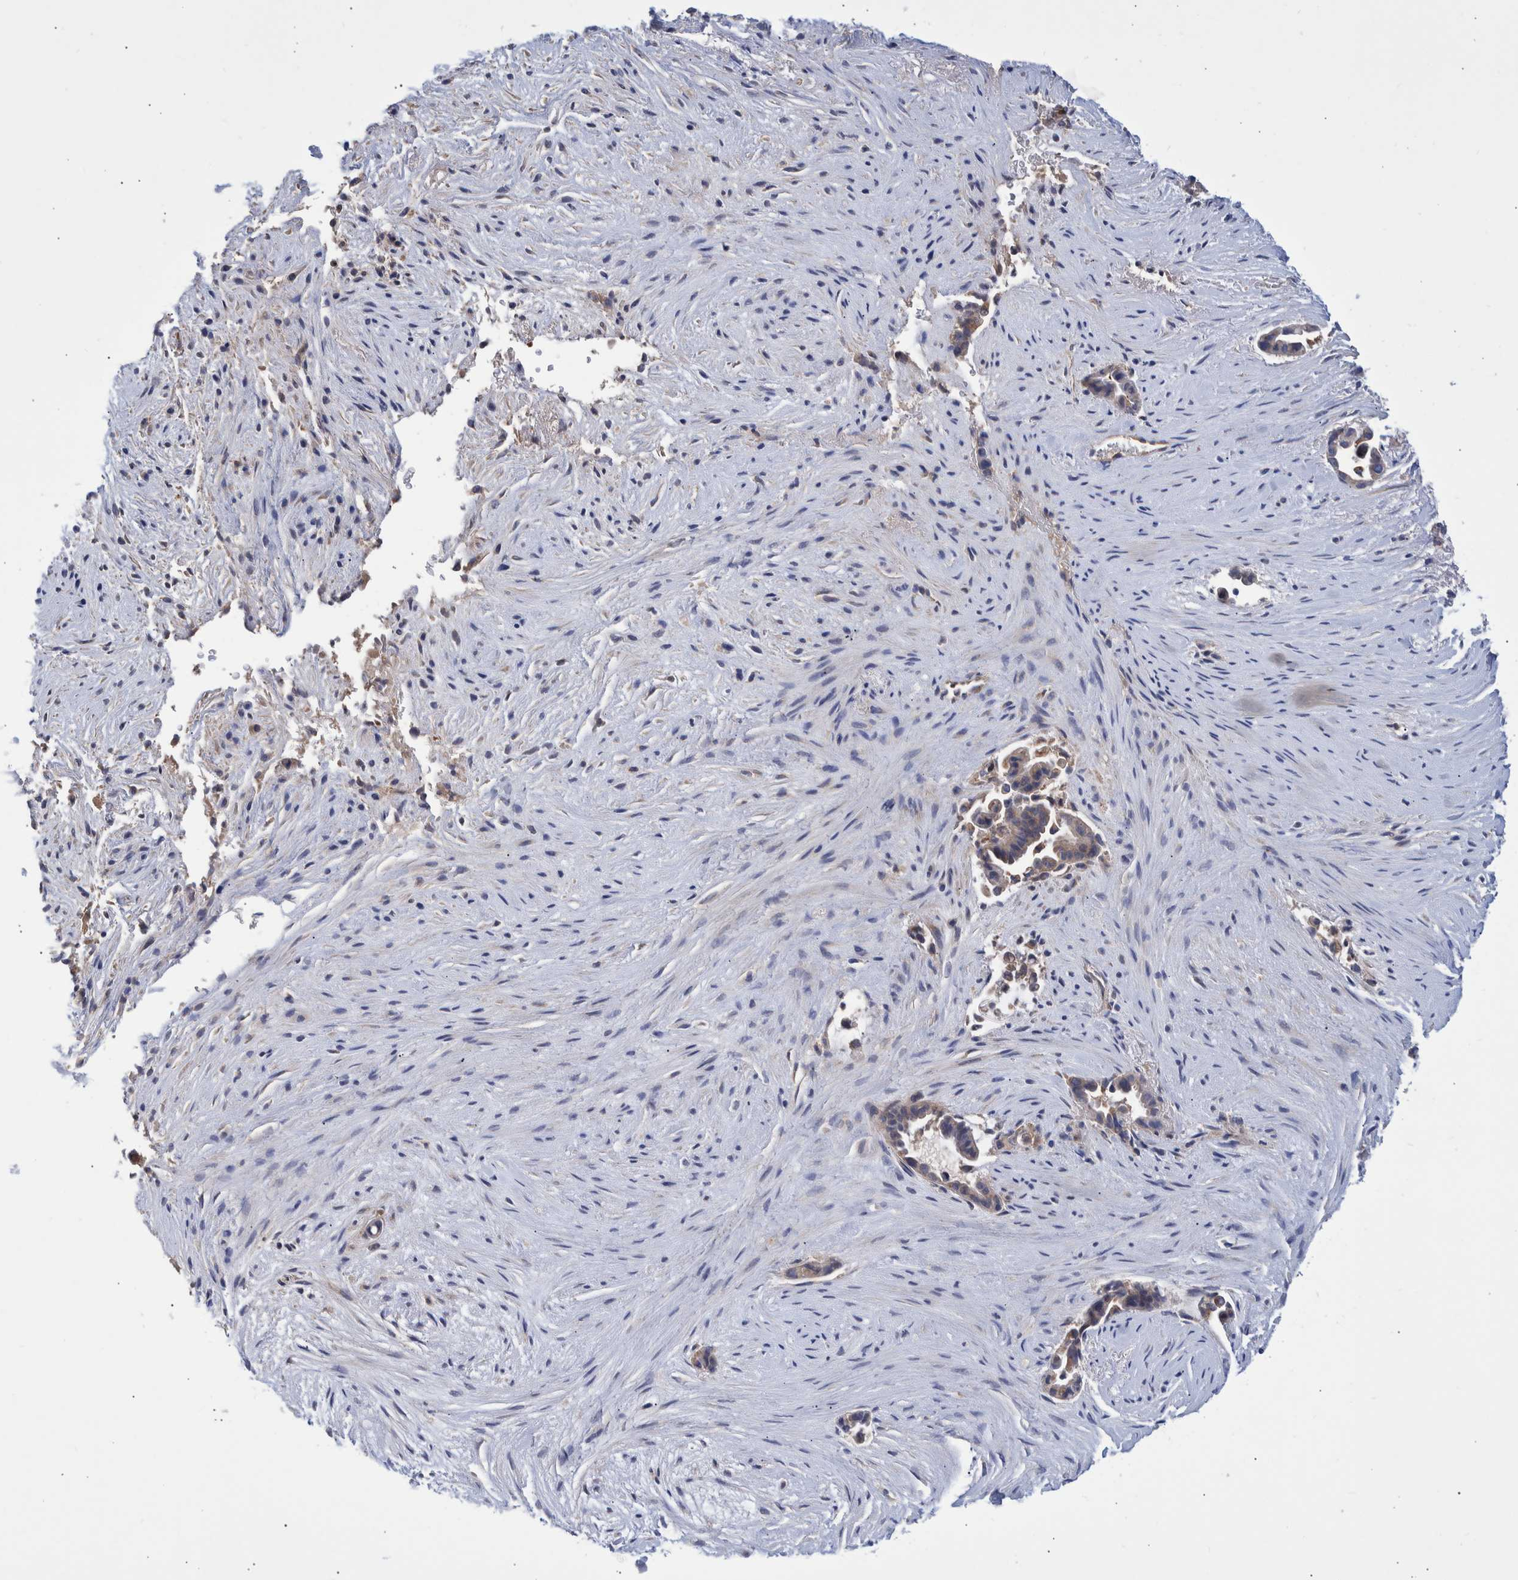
{"staining": {"intensity": "weak", "quantity": "25%-75%", "location": "cytoplasmic/membranous"}, "tissue": "liver cancer", "cell_type": "Tumor cells", "image_type": "cancer", "snomed": [{"axis": "morphology", "description": "Cholangiocarcinoma"}, {"axis": "topography", "description": "Liver"}], "caption": "Immunohistochemical staining of liver cancer (cholangiocarcinoma) demonstrates low levels of weak cytoplasmic/membranous expression in approximately 25%-75% of tumor cells.", "gene": "DLL4", "patient": {"sex": "female", "age": 55}}